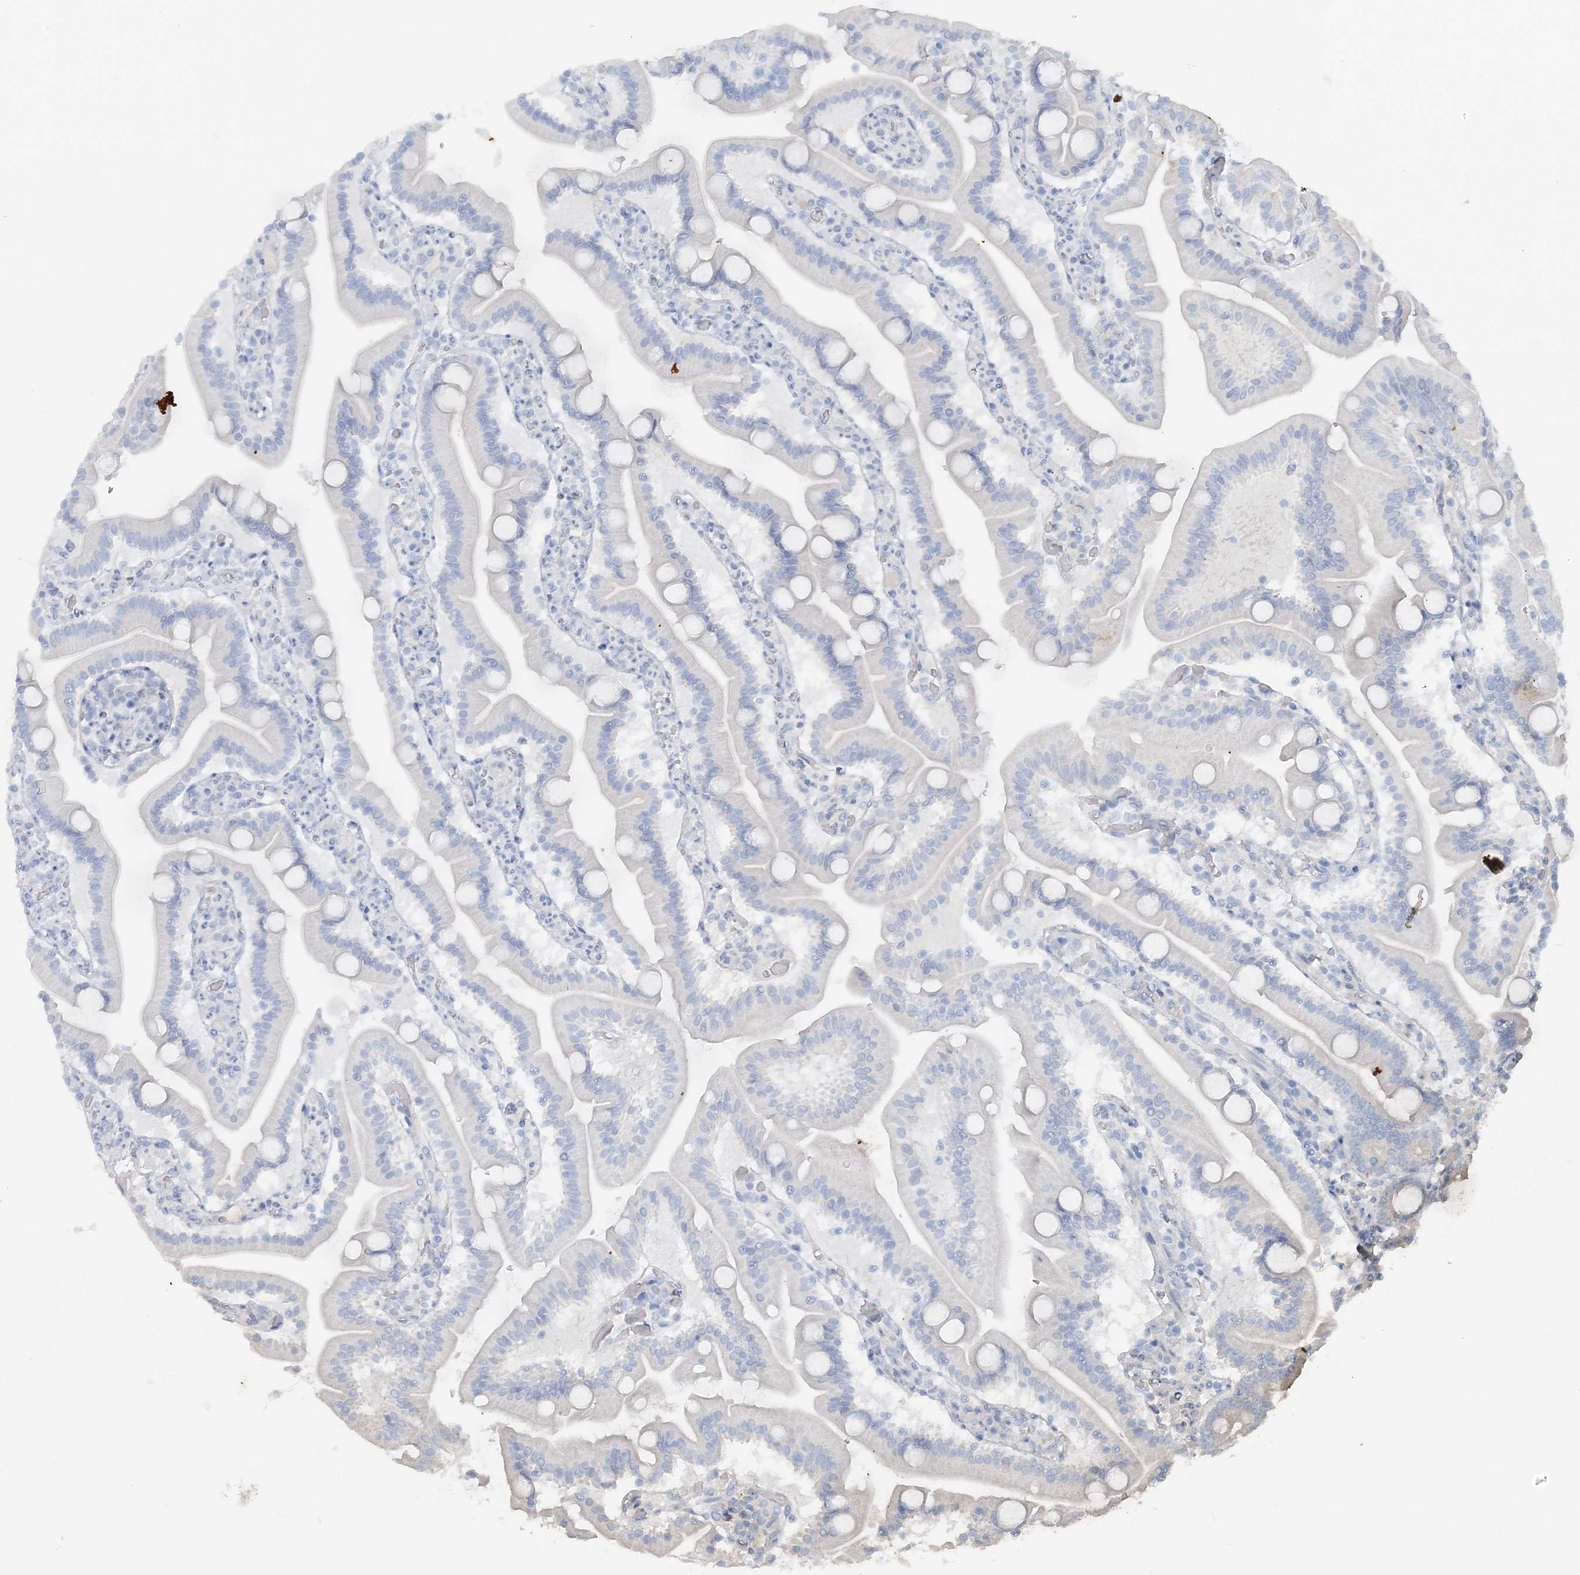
{"staining": {"intensity": "negative", "quantity": "none", "location": "none"}, "tissue": "duodenum", "cell_type": "Glandular cells", "image_type": "normal", "snomed": [{"axis": "morphology", "description": "Normal tissue, NOS"}, {"axis": "topography", "description": "Duodenum"}], "caption": "A high-resolution image shows immunohistochemistry staining of normal duodenum, which reveals no significant positivity in glandular cells.", "gene": "ATP11A", "patient": {"sex": "male", "age": 55}}